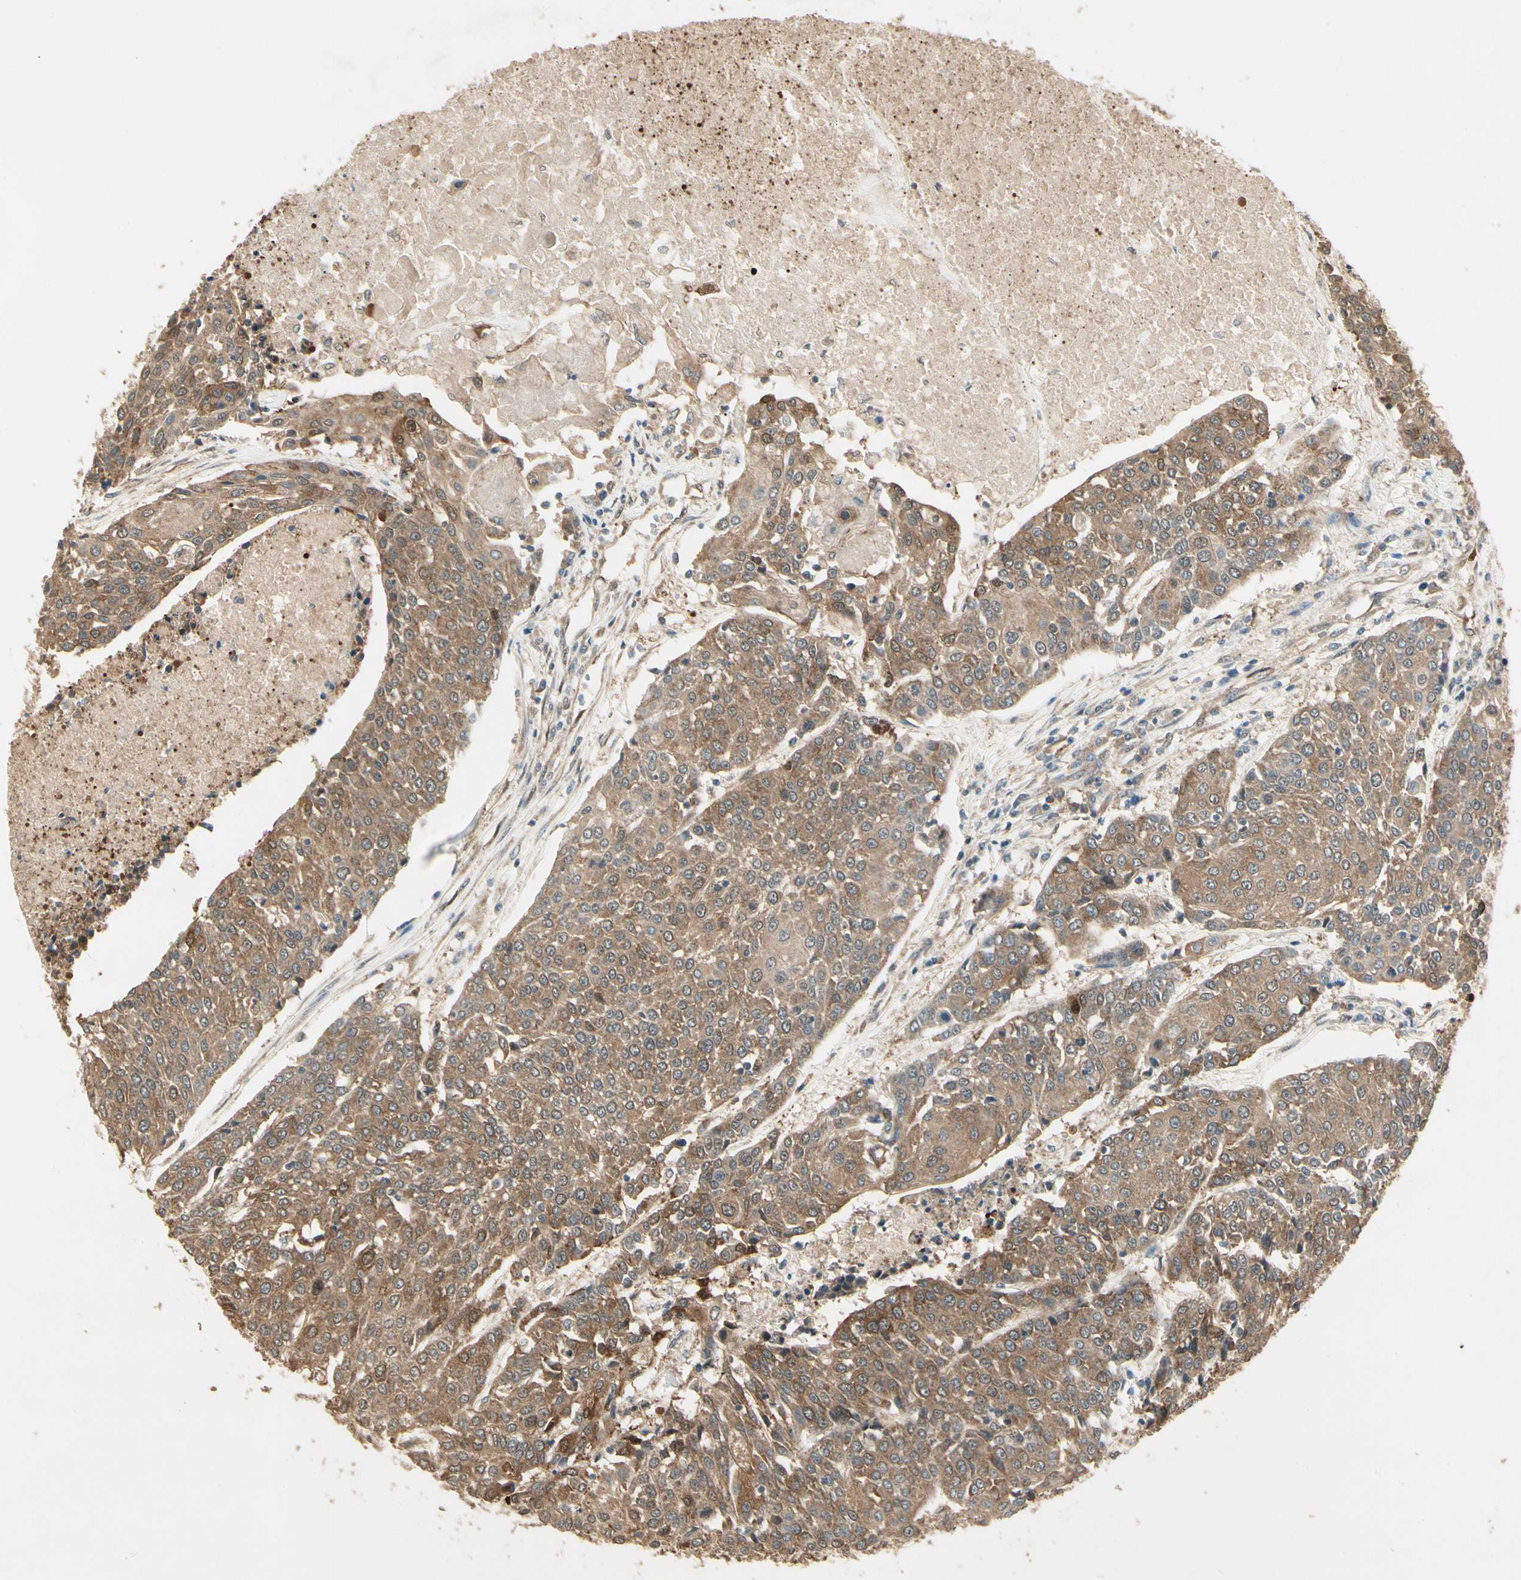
{"staining": {"intensity": "moderate", "quantity": ">75%", "location": "cytoplasmic/membranous"}, "tissue": "urothelial cancer", "cell_type": "Tumor cells", "image_type": "cancer", "snomed": [{"axis": "morphology", "description": "Urothelial carcinoma, High grade"}, {"axis": "topography", "description": "Urinary bladder"}], "caption": "A histopathology image of human urothelial cancer stained for a protein demonstrates moderate cytoplasmic/membranous brown staining in tumor cells.", "gene": "CCT7", "patient": {"sex": "female", "age": 85}}